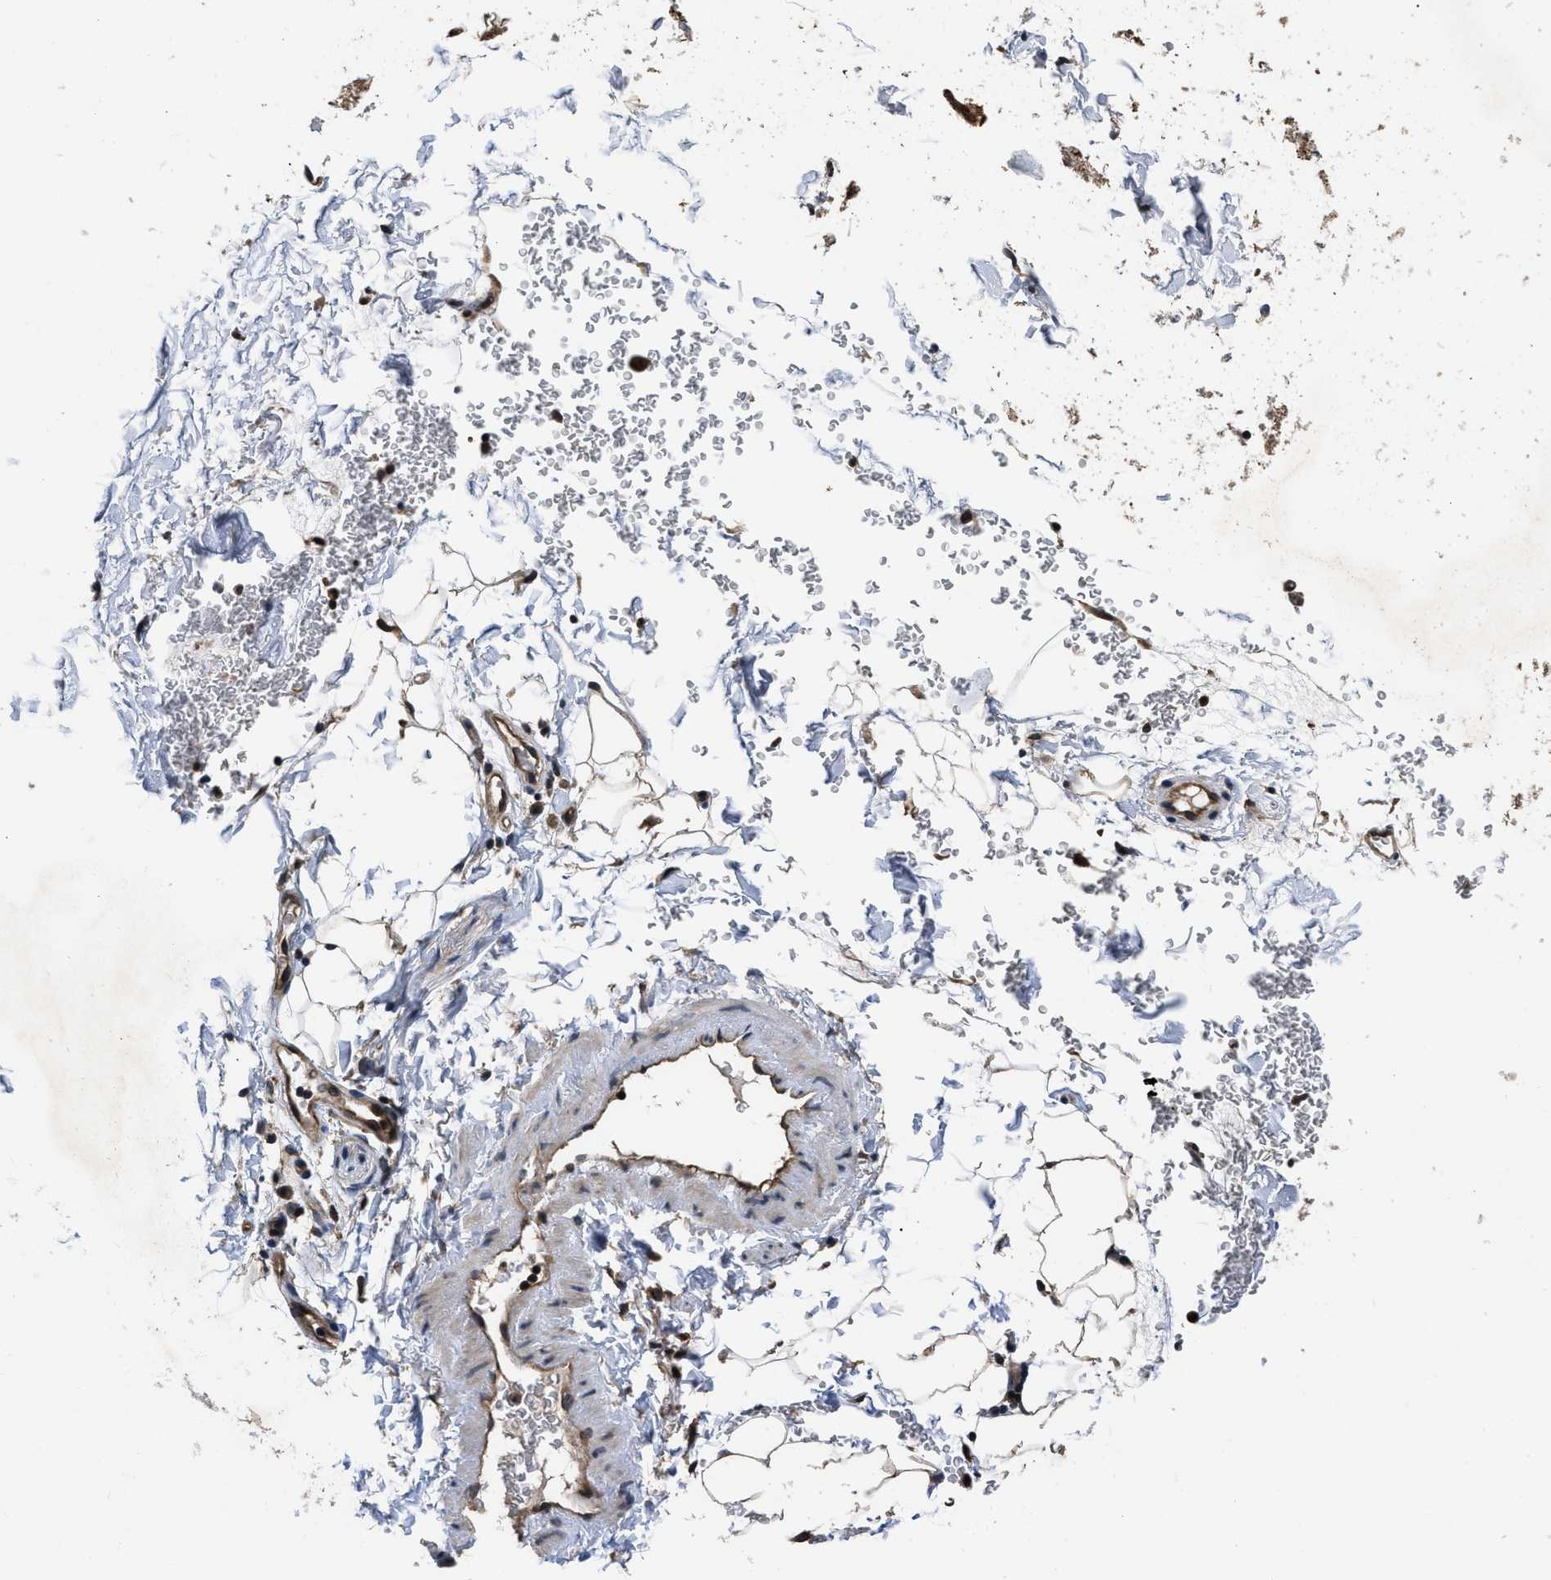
{"staining": {"intensity": "moderate", "quantity": ">75%", "location": "cytoplasmic/membranous"}, "tissue": "adipose tissue", "cell_type": "Adipocytes", "image_type": "normal", "snomed": [{"axis": "morphology", "description": "Normal tissue, NOS"}, {"axis": "topography", "description": "Cartilage tissue"}, {"axis": "topography", "description": "Bronchus"}], "caption": "Brown immunohistochemical staining in benign adipose tissue demonstrates moderate cytoplasmic/membranous staining in approximately >75% of adipocytes. (IHC, brightfield microscopy, high magnification).", "gene": "DNAJC14", "patient": {"sex": "female", "age": 73}}